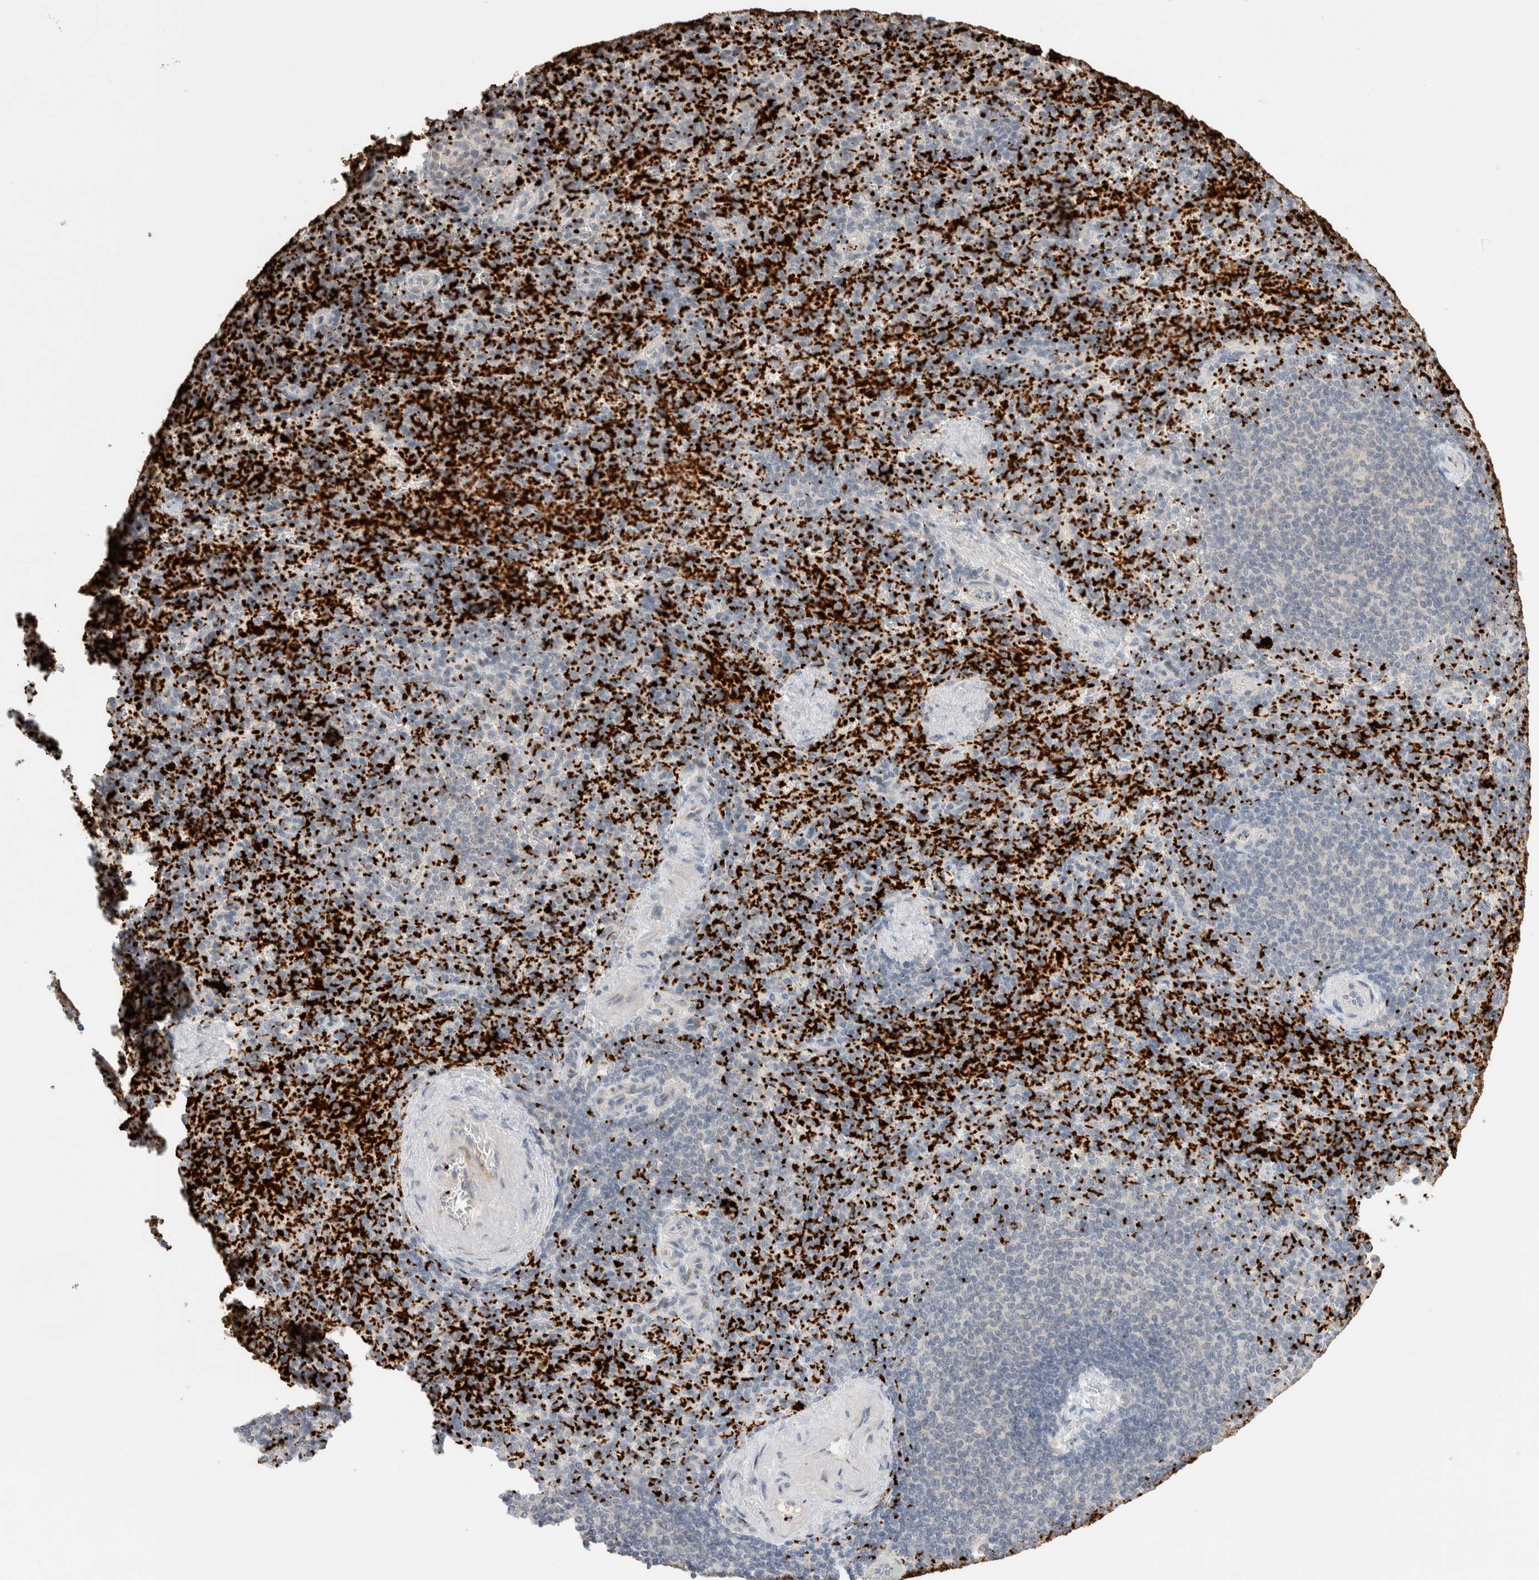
{"staining": {"intensity": "negative", "quantity": "none", "location": "none"}, "tissue": "spleen", "cell_type": "Cells in red pulp", "image_type": "normal", "snomed": [{"axis": "morphology", "description": "Normal tissue, NOS"}, {"axis": "topography", "description": "Spleen"}], "caption": "An immunohistochemistry photomicrograph of normal spleen is shown. There is no staining in cells in red pulp of spleen. (DAB (3,3'-diaminobenzidine) immunohistochemistry (IHC) visualized using brightfield microscopy, high magnification).", "gene": "VPS28", "patient": {"sex": "female", "age": 74}}